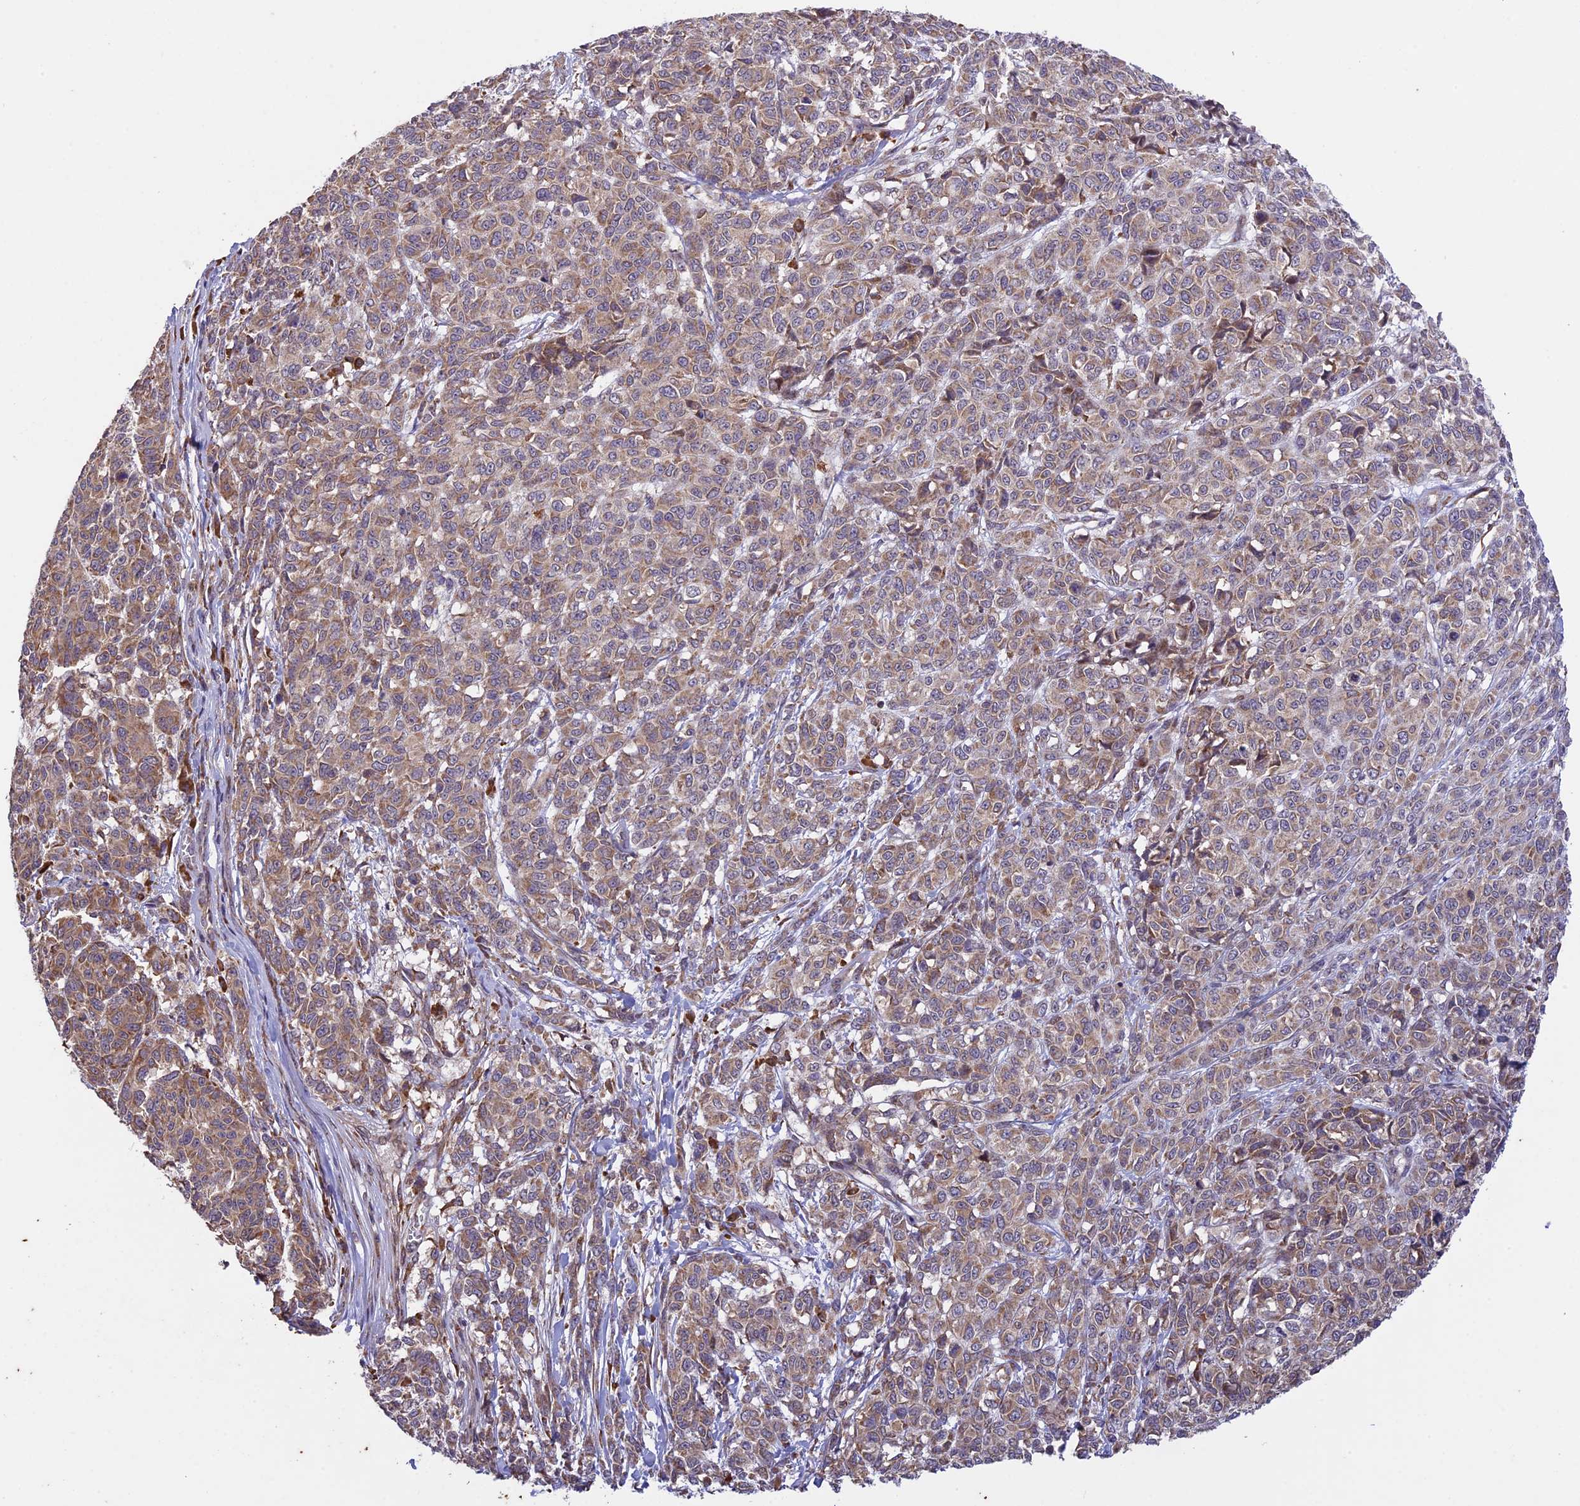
{"staining": {"intensity": "weak", "quantity": ">75%", "location": "cytoplasmic/membranous"}, "tissue": "melanoma", "cell_type": "Tumor cells", "image_type": "cancer", "snomed": [{"axis": "morphology", "description": "Malignant melanoma, NOS"}, {"axis": "topography", "description": "Skin"}], "caption": "An image showing weak cytoplasmic/membranous staining in about >75% of tumor cells in malignant melanoma, as visualized by brown immunohistochemical staining.", "gene": "DMRTA2", "patient": {"sex": "male", "age": 49}}